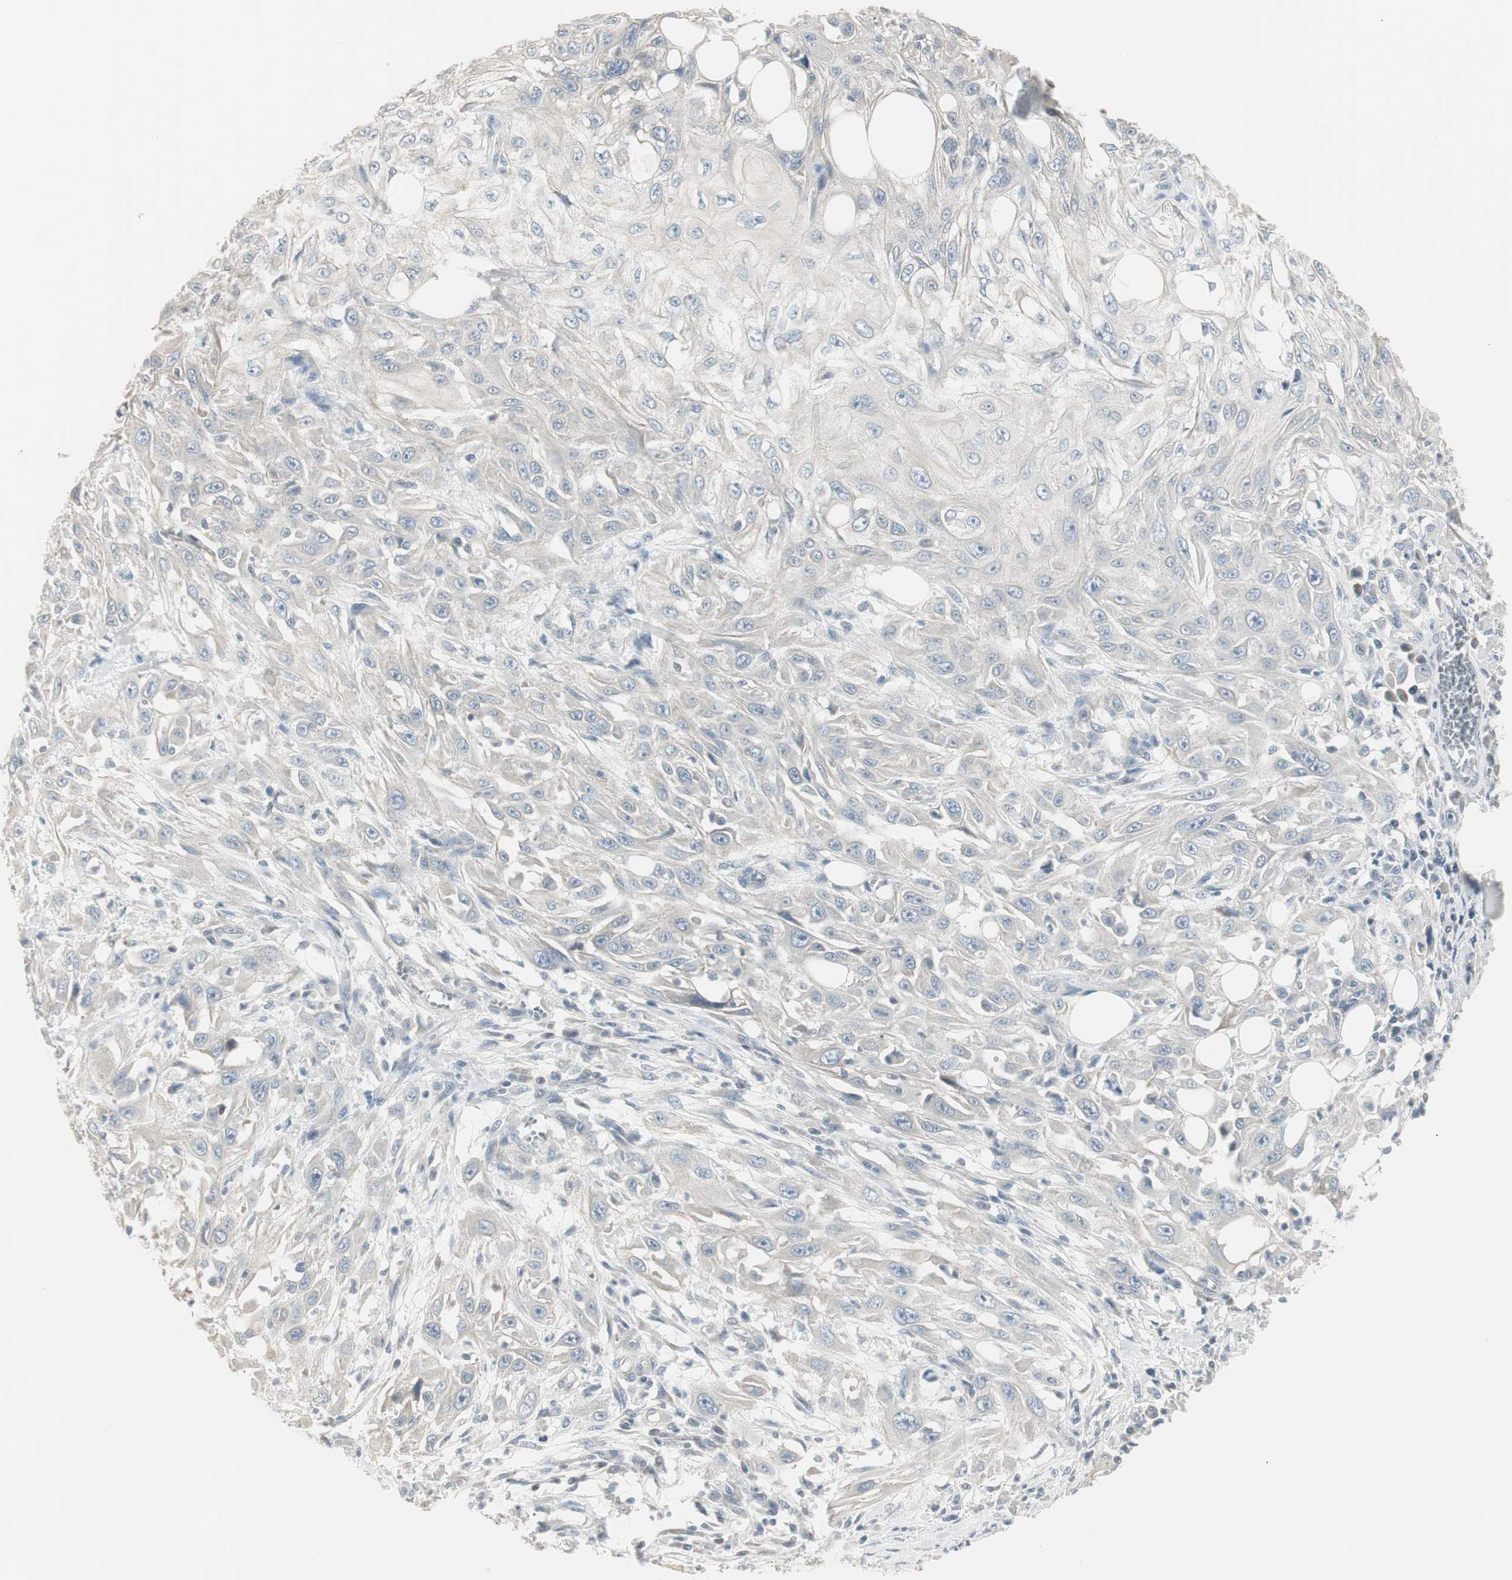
{"staining": {"intensity": "negative", "quantity": "none", "location": "none"}, "tissue": "skin cancer", "cell_type": "Tumor cells", "image_type": "cancer", "snomed": [{"axis": "morphology", "description": "Squamous cell carcinoma, NOS"}, {"axis": "topography", "description": "Skin"}], "caption": "IHC histopathology image of human skin cancer stained for a protein (brown), which exhibits no staining in tumor cells.", "gene": "DMPK", "patient": {"sex": "male", "age": 75}}